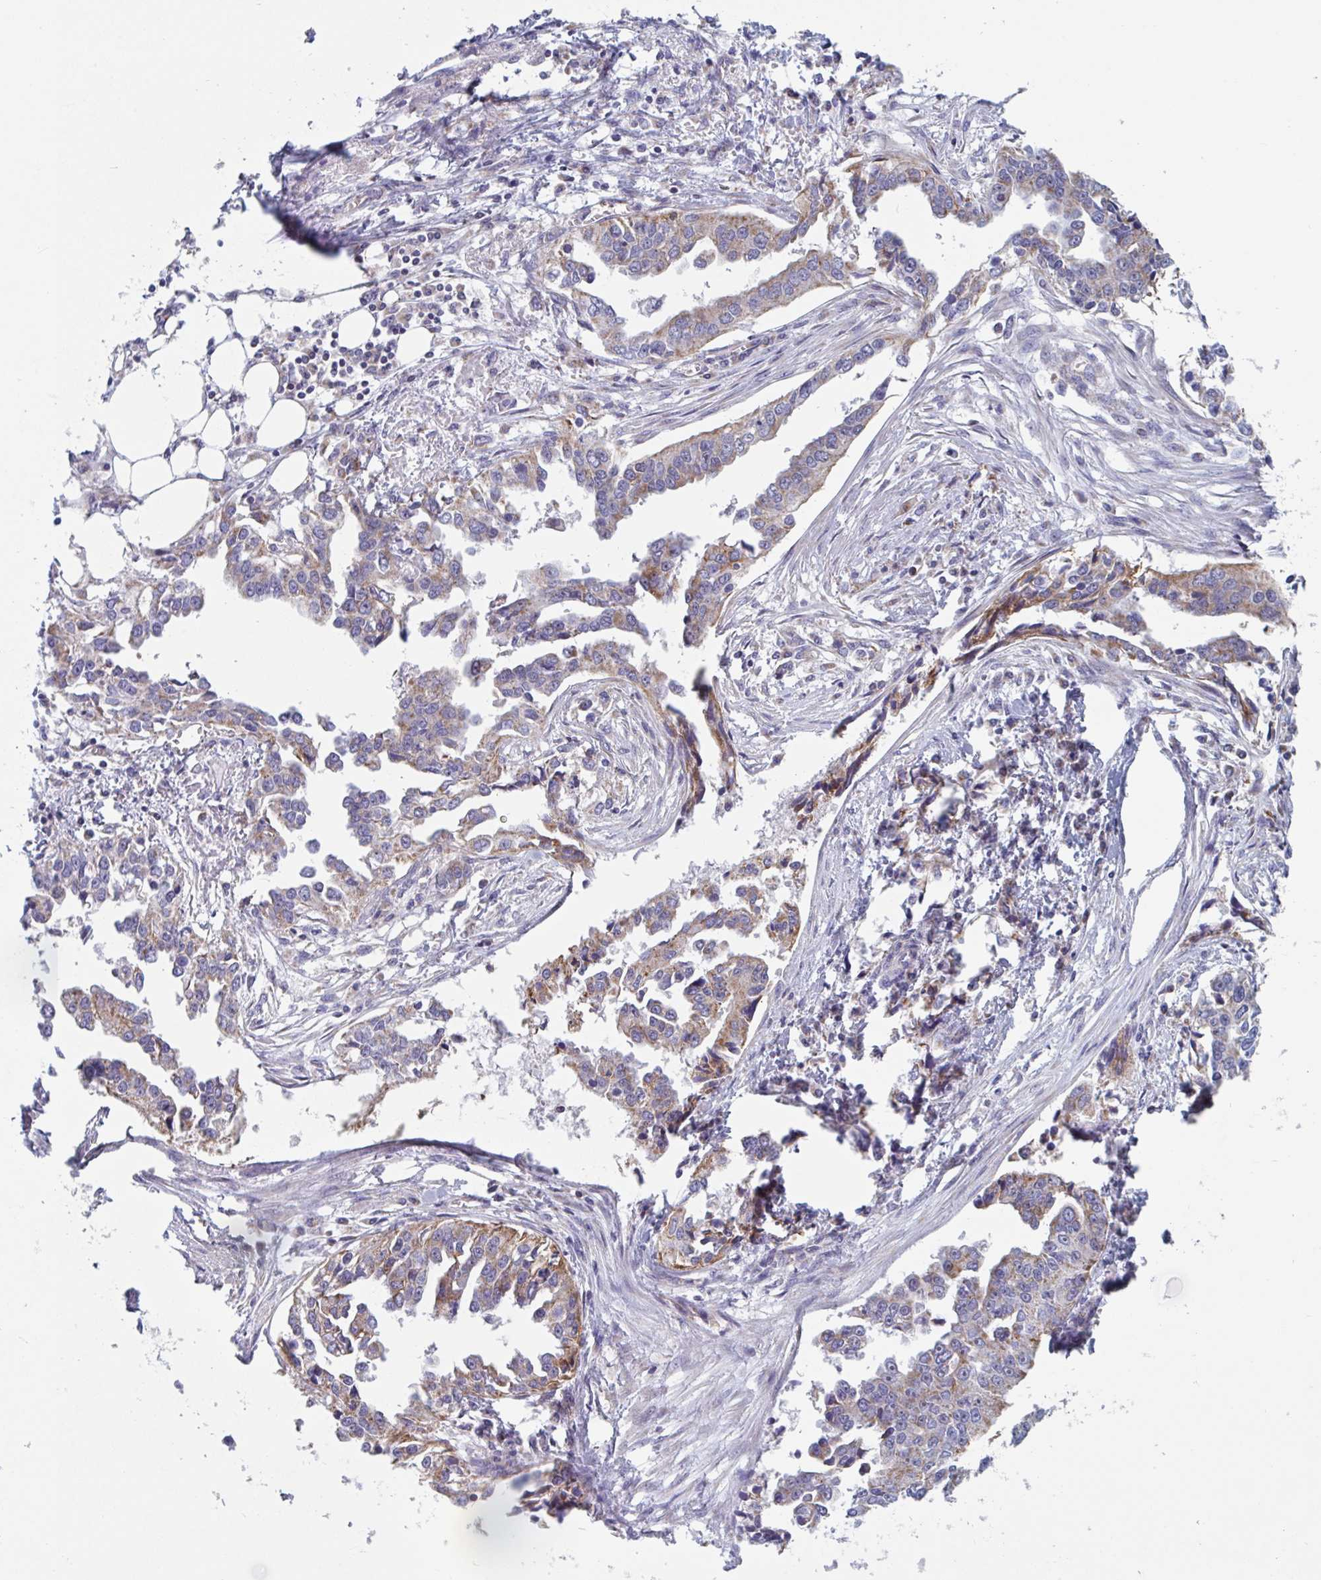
{"staining": {"intensity": "moderate", "quantity": ">75%", "location": "cytoplasmic/membranous"}, "tissue": "ovarian cancer", "cell_type": "Tumor cells", "image_type": "cancer", "snomed": [{"axis": "morphology", "description": "Cystadenocarcinoma, serous, NOS"}, {"axis": "topography", "description": "Ovary"}], "caption": "Immunohistochemical staining of human serous cystadenocarcinoma (ovarian) demonstrates medium levels of moderate cytoplasmic/membranous protein expression in approximately >75% of tumor cells. The staining is performed using DAB (3,3'-diaminobenzidine) brown chromogen to label protein expression. The nuclei are counter-stained blue using hematoxylin.", "gene": "MRPL53", "patient": {"sex": "female", "age": 75}}